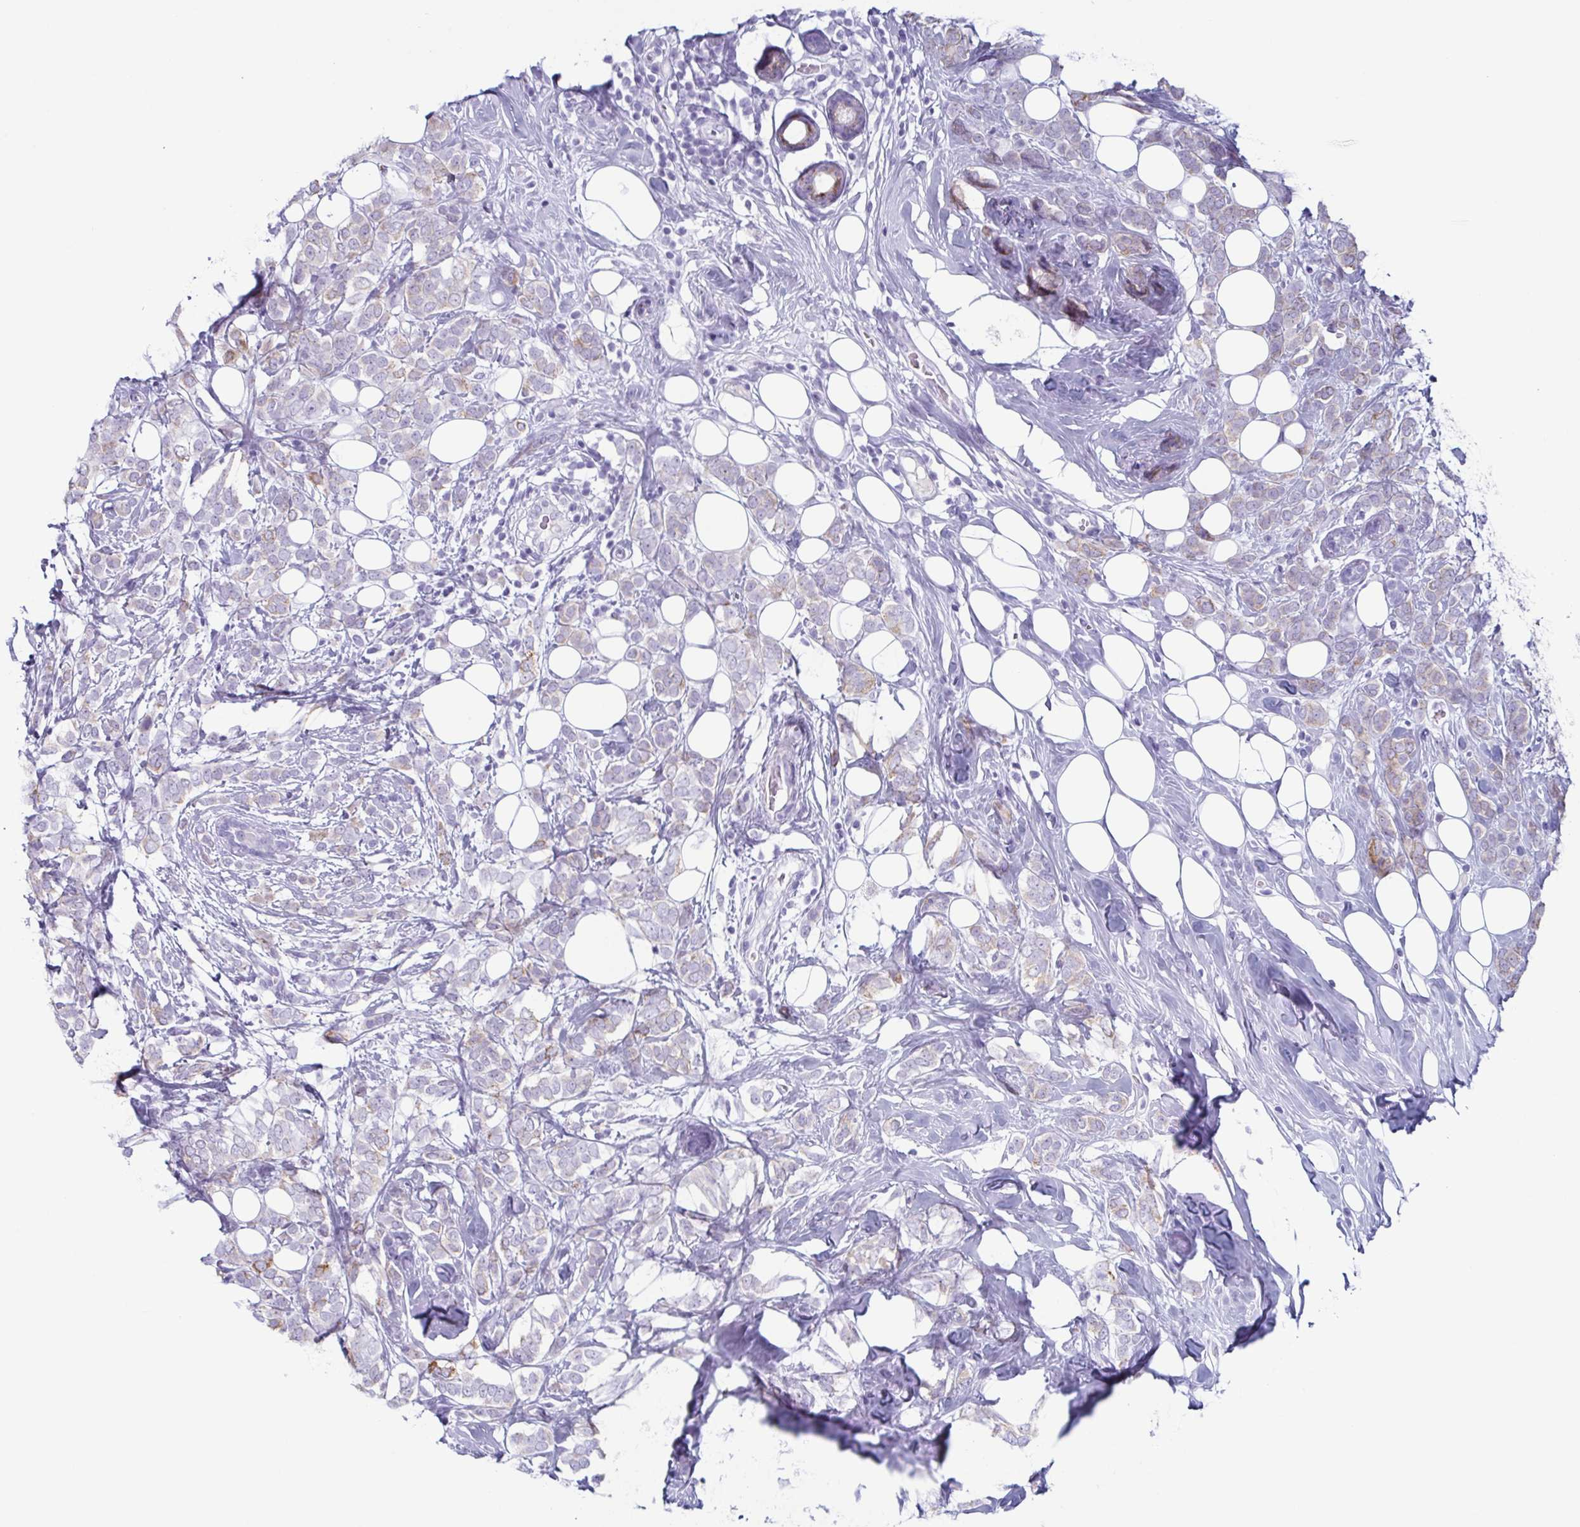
{"staining": {"intensity": "moderate", "quantity": "25%-75%", "location": "cytoplasmic/membranous"}, "tissue": "breast cancer", "cell_type": "Tumor cells", "image_type": "cancer", "snomed": [{"axis": "morphology", "description": "Lobular carcinoma"}, {"axis": "topography", "description": "Breast"}], "caption": "Approximately 25%-75% of tumor cells in breast cancer display moderate cytoplasmic/membranous protein positivity as visualized by brown immunohistochemical staining.", "gene": "ENKUR", "patient": {"sex": "female", "age": 49}}